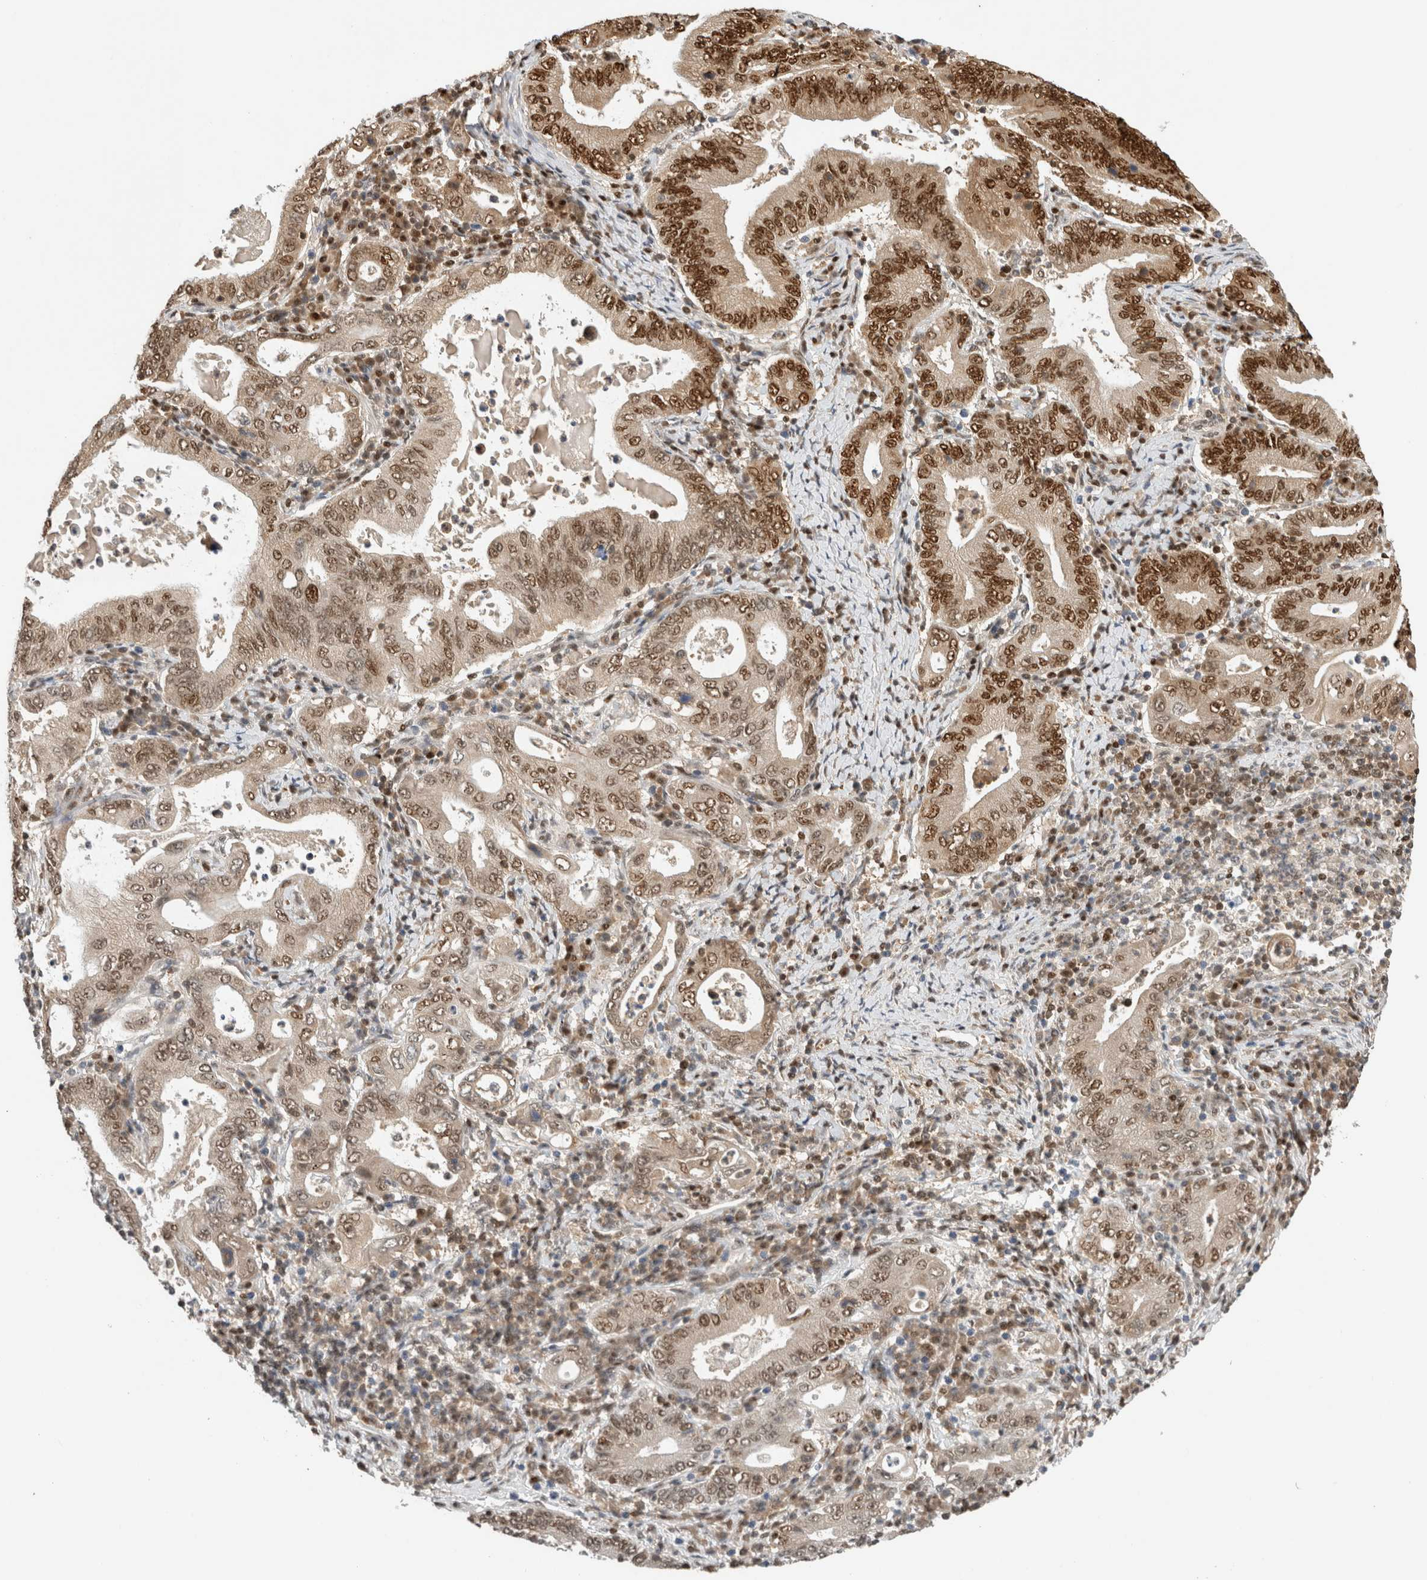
{"staining": {"intensity": "moderate", "quantity": ">75%", "location": "nuclear"}, "tissue": "stomach cancer", "cell_type": "Tumor cells", "image_type": "cancer", "snomed": [{"axis": "morphology", "description": "Normal tissue, NOS"}, {"axis": "morphology", "description": "Adenocarcinoma, NOS"}, {"axis": "topography", "description": "Esophagus"}, {"axis": "topography", "description": "Stomach, upper"}, {"axis": "topography", "description": "Peripheral nerve tissue"}], "caption": "IHC micrograph of human stomach cancer stained for a protein (brown), which demonstrates medium levels of moderate nuclear positivity in about >75% of tumor cells.", "gene": "SNRNP40", "patient": {"sex": "male", "age": 62}}